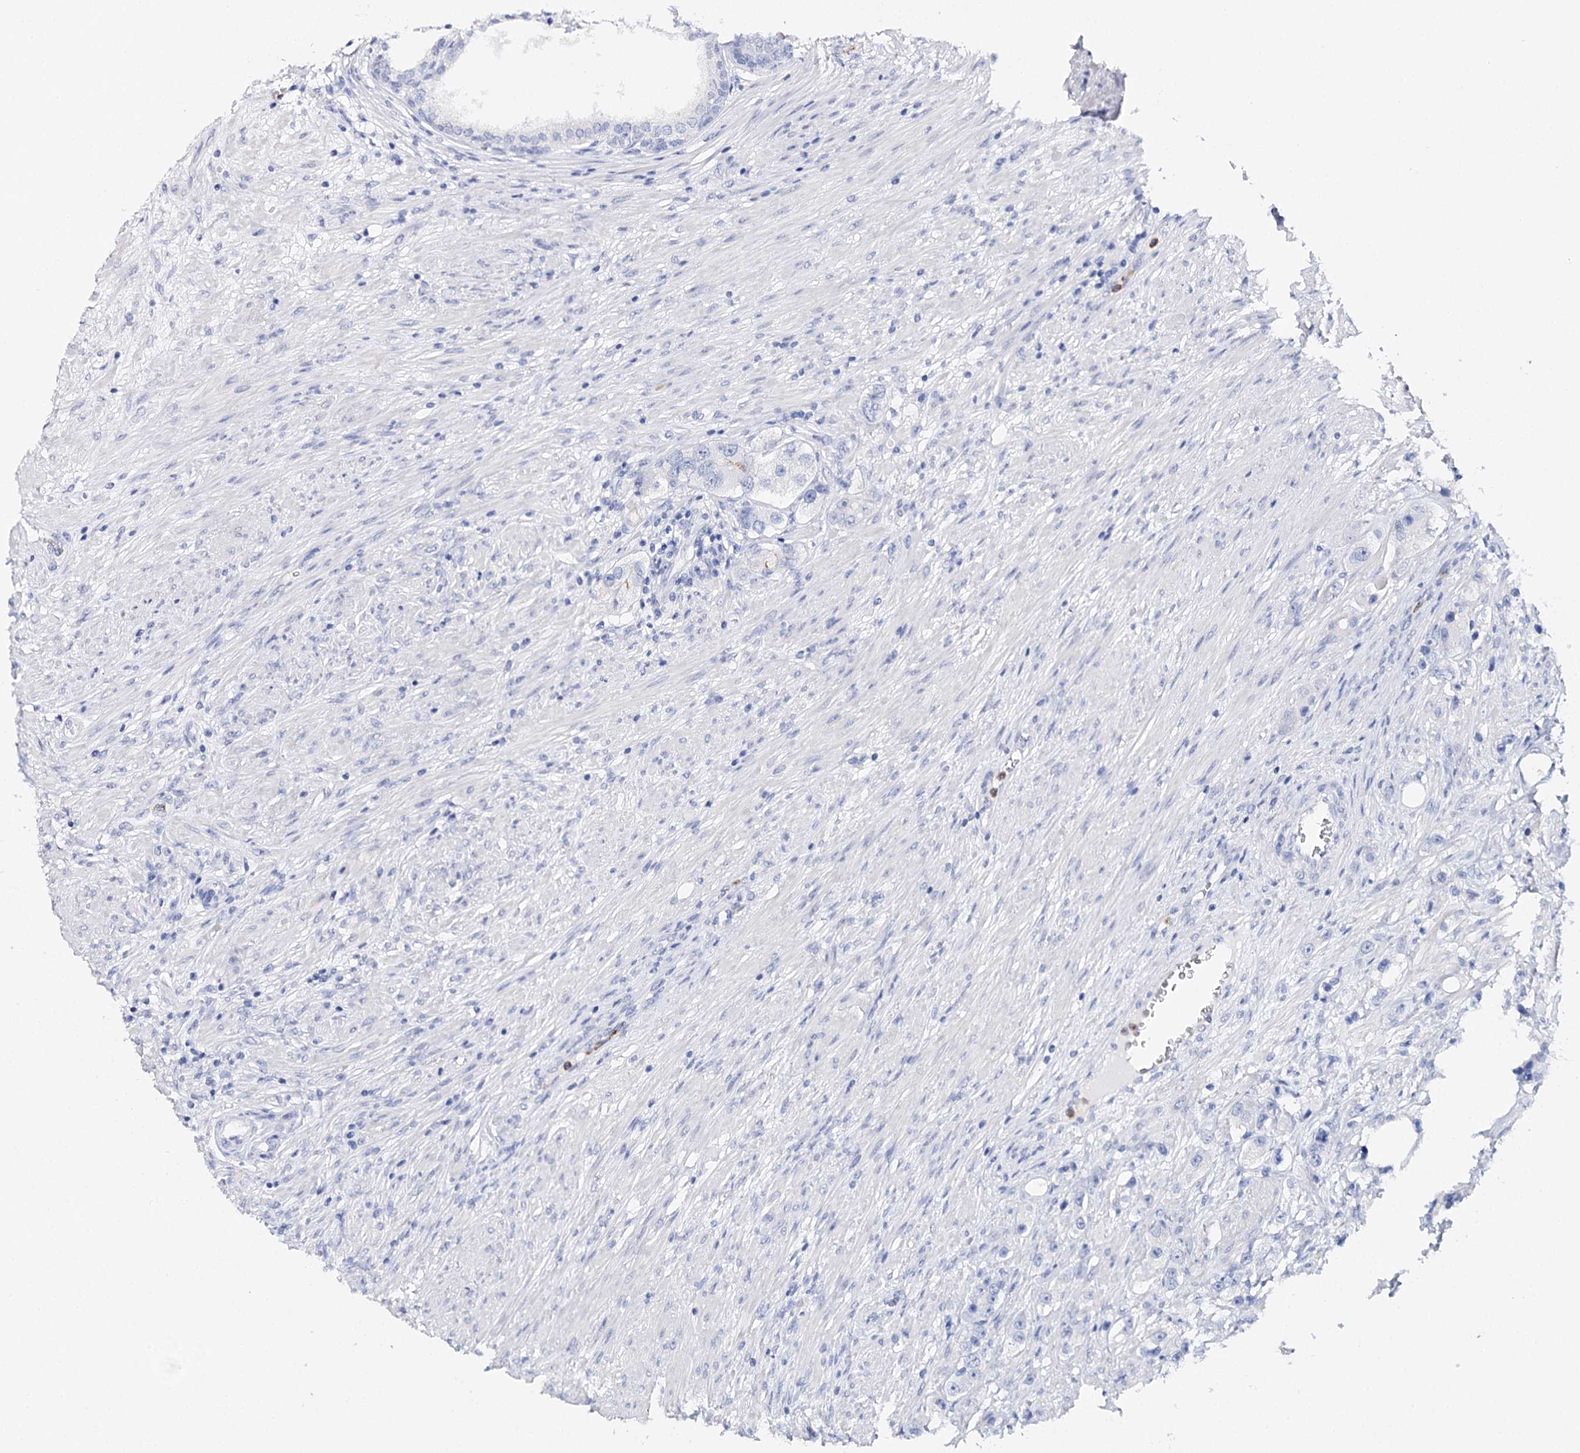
{"staining": {"intensity": "negative", "quantity": "none", "location": "none"}, "tissue": "prostate cancer", "cell_type": "Tumor cells", "image_type": "cancer", "snomed": [{"axis": "morphology", "description": "Adenocarcinoma, High grade"}, {"axis": "topography", "description": "Prostate"}], "caption": "High magnification brightfield microscopy of prostate cancer (adenocarcinoma (high-grade)) stained with DAB (3,3'-diaminobenzidine) (brown) and counterstained with hematoxylin (blue): tumor cells show no significant positivity.", "gene": "CEACAM8", "patient": {"sex": "male", "age": 63}}